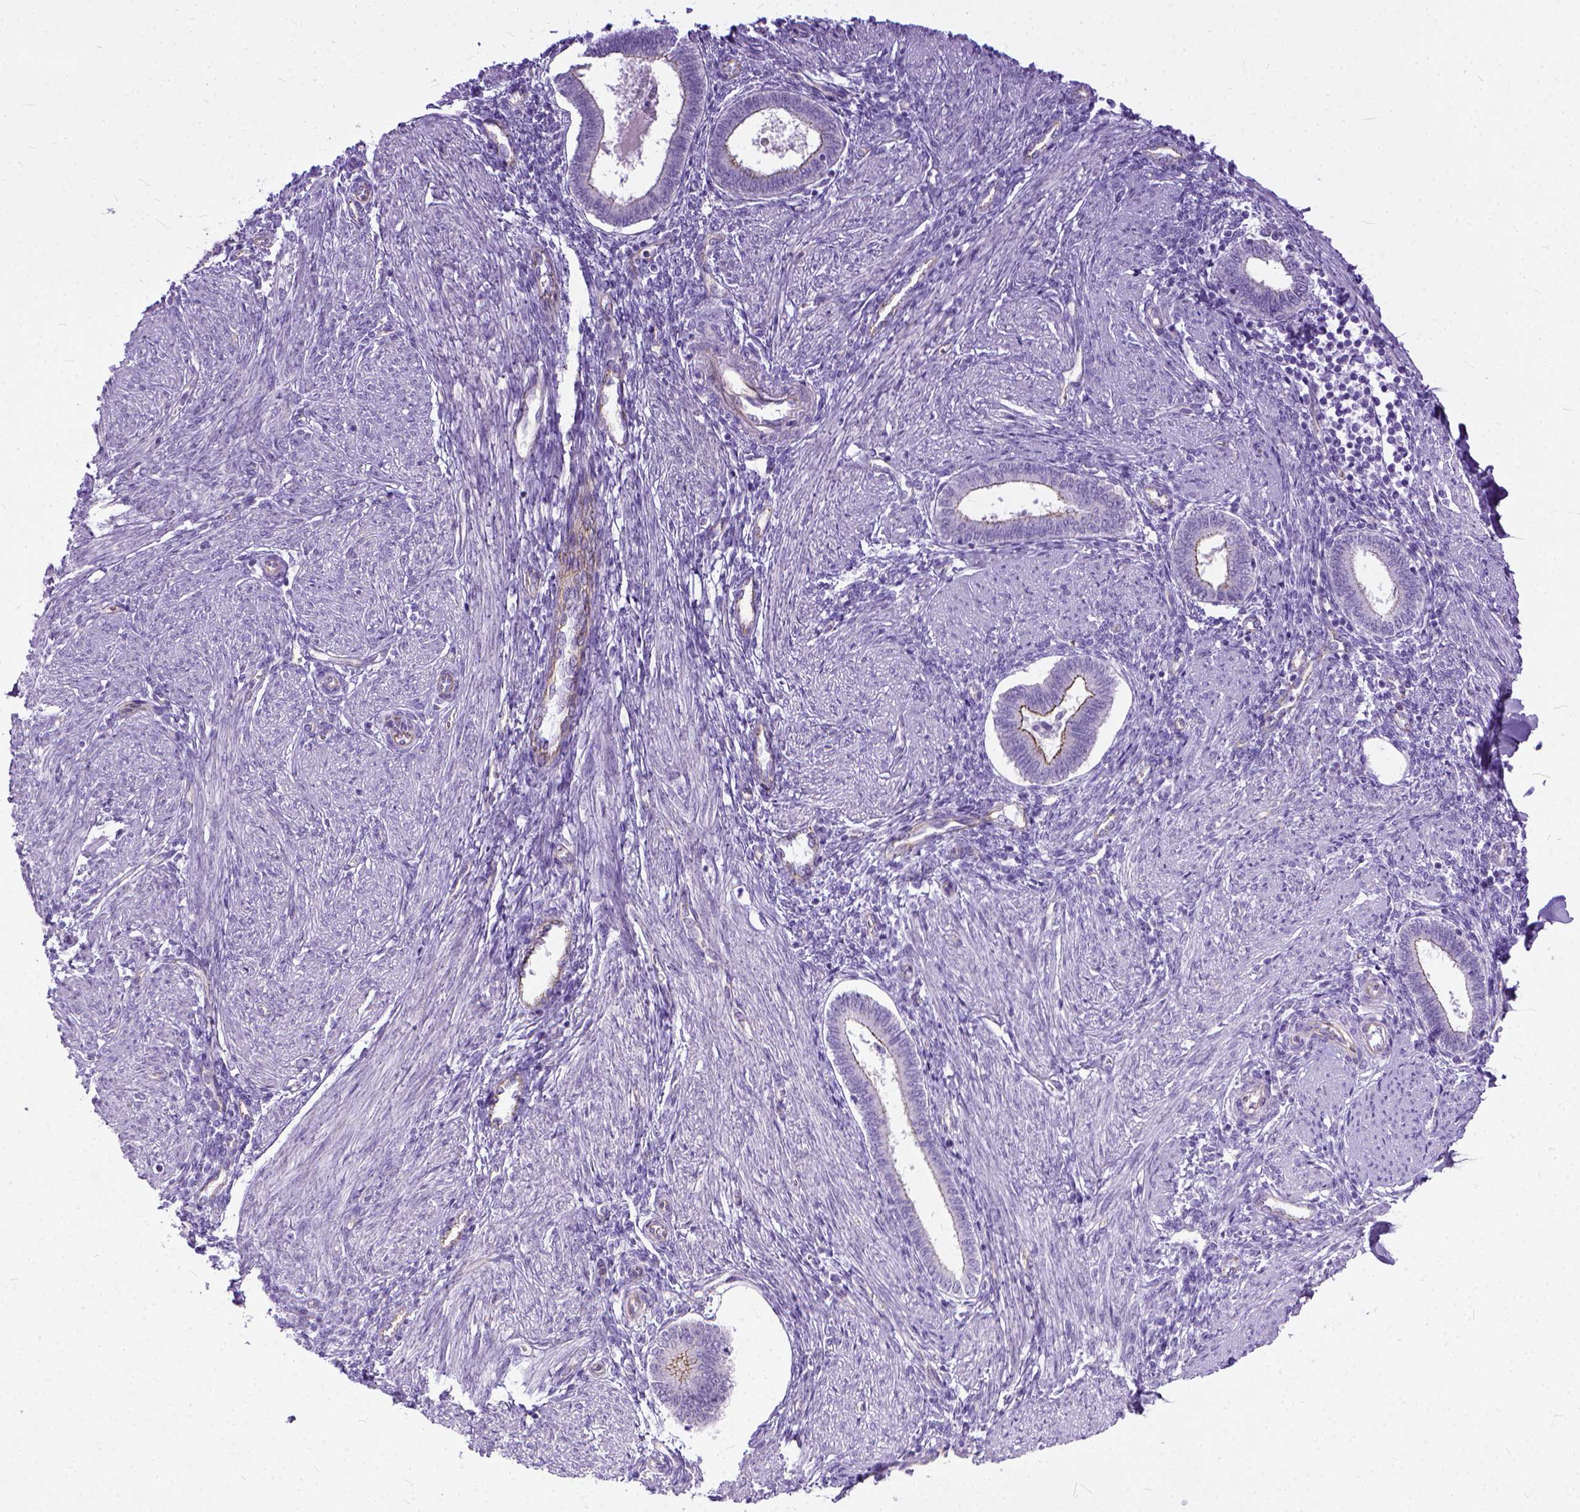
{"staining": {"intensity": "negative", "quantity": "none", "location": "none"}, "tissue": "endometrium", "cell_type": "Cells in endometrial stroma", "image_type": "normal", "snomed": [{"axis": "morphology", "description": "Normal tissue, NOS"}, {"axis": "topography", "description": "Endometrium"}], "caption": "A high-resolution photomicrograph shows immunohistochemistry staining of benign endometrium, which shows no significant positivity in cells in endometrial stroma. (DAB (3,3'-diaminobenzidine) immunohistochemistry visualized using brightfield microscopy, high magnification).", "gene": "ADGRF1", "patient": {"sex": "female", "age": 42}}